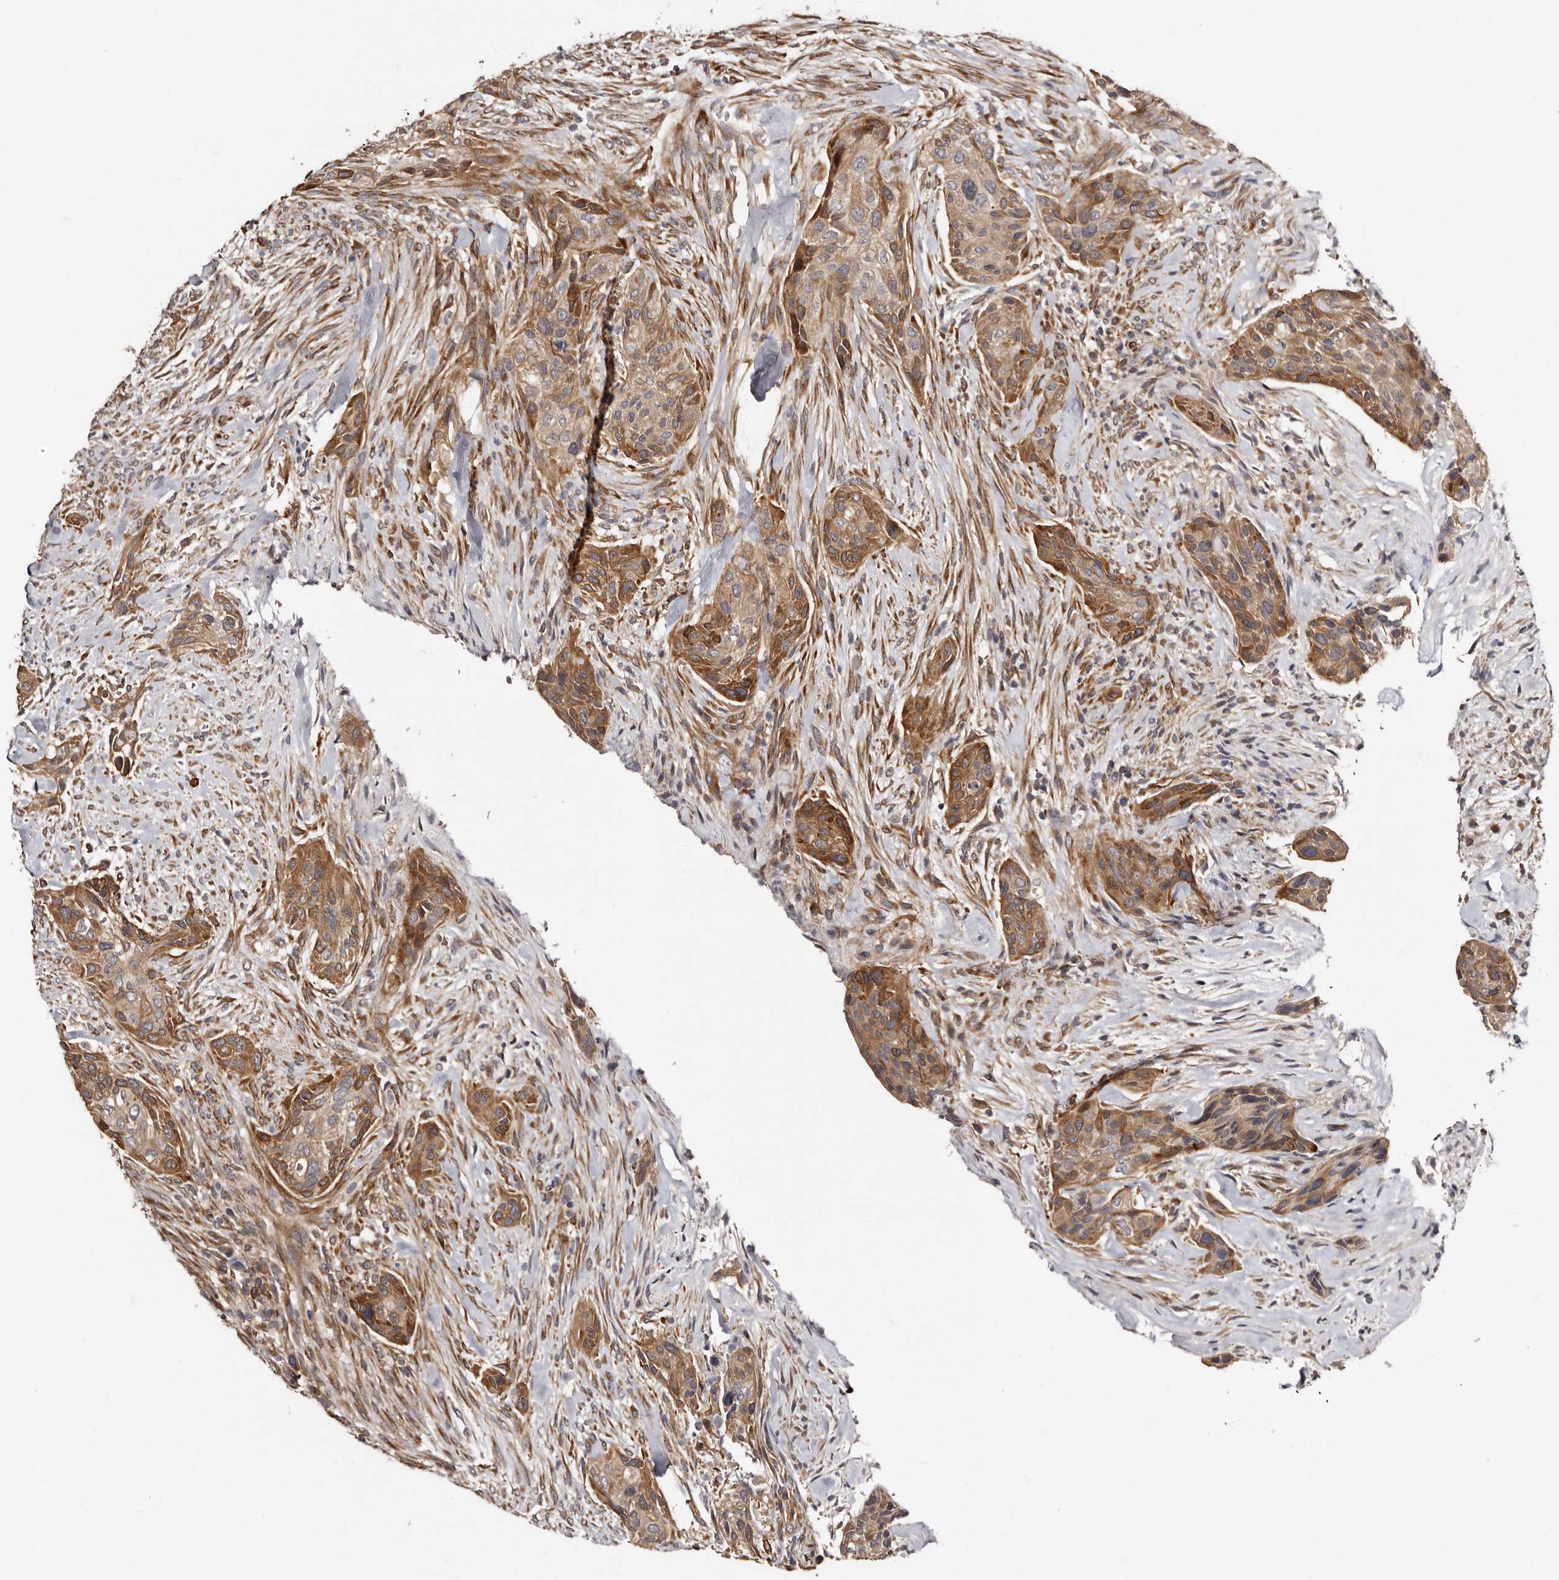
{"staining": {"intensity": "moderate", "quantity": ">75%", "location": "cytoplasmic/membranous"}, "tissue": "urothelial cancer", "cell_type": "Tumor cells", "image_type": "cancer", "snomed": [{"axis": "morphology", "description": "Urothelial carcinoma, High grade"}, {"axis": "topography", "description": "Urinary bladder"}], "caption": "Urothelial cancer stained for a protein displays moderate cytoplasmic/membranous positivity in tumor cells. The staining was performed using DAB (3,3'-diaminobenzidine) to visualize the protein expression in brown, while the nuclei were stained in blue with hematoxylin (Magnification: 20x).", "gene": "TBC1D22B", "patient": {"sex": "male", "age": 35}}